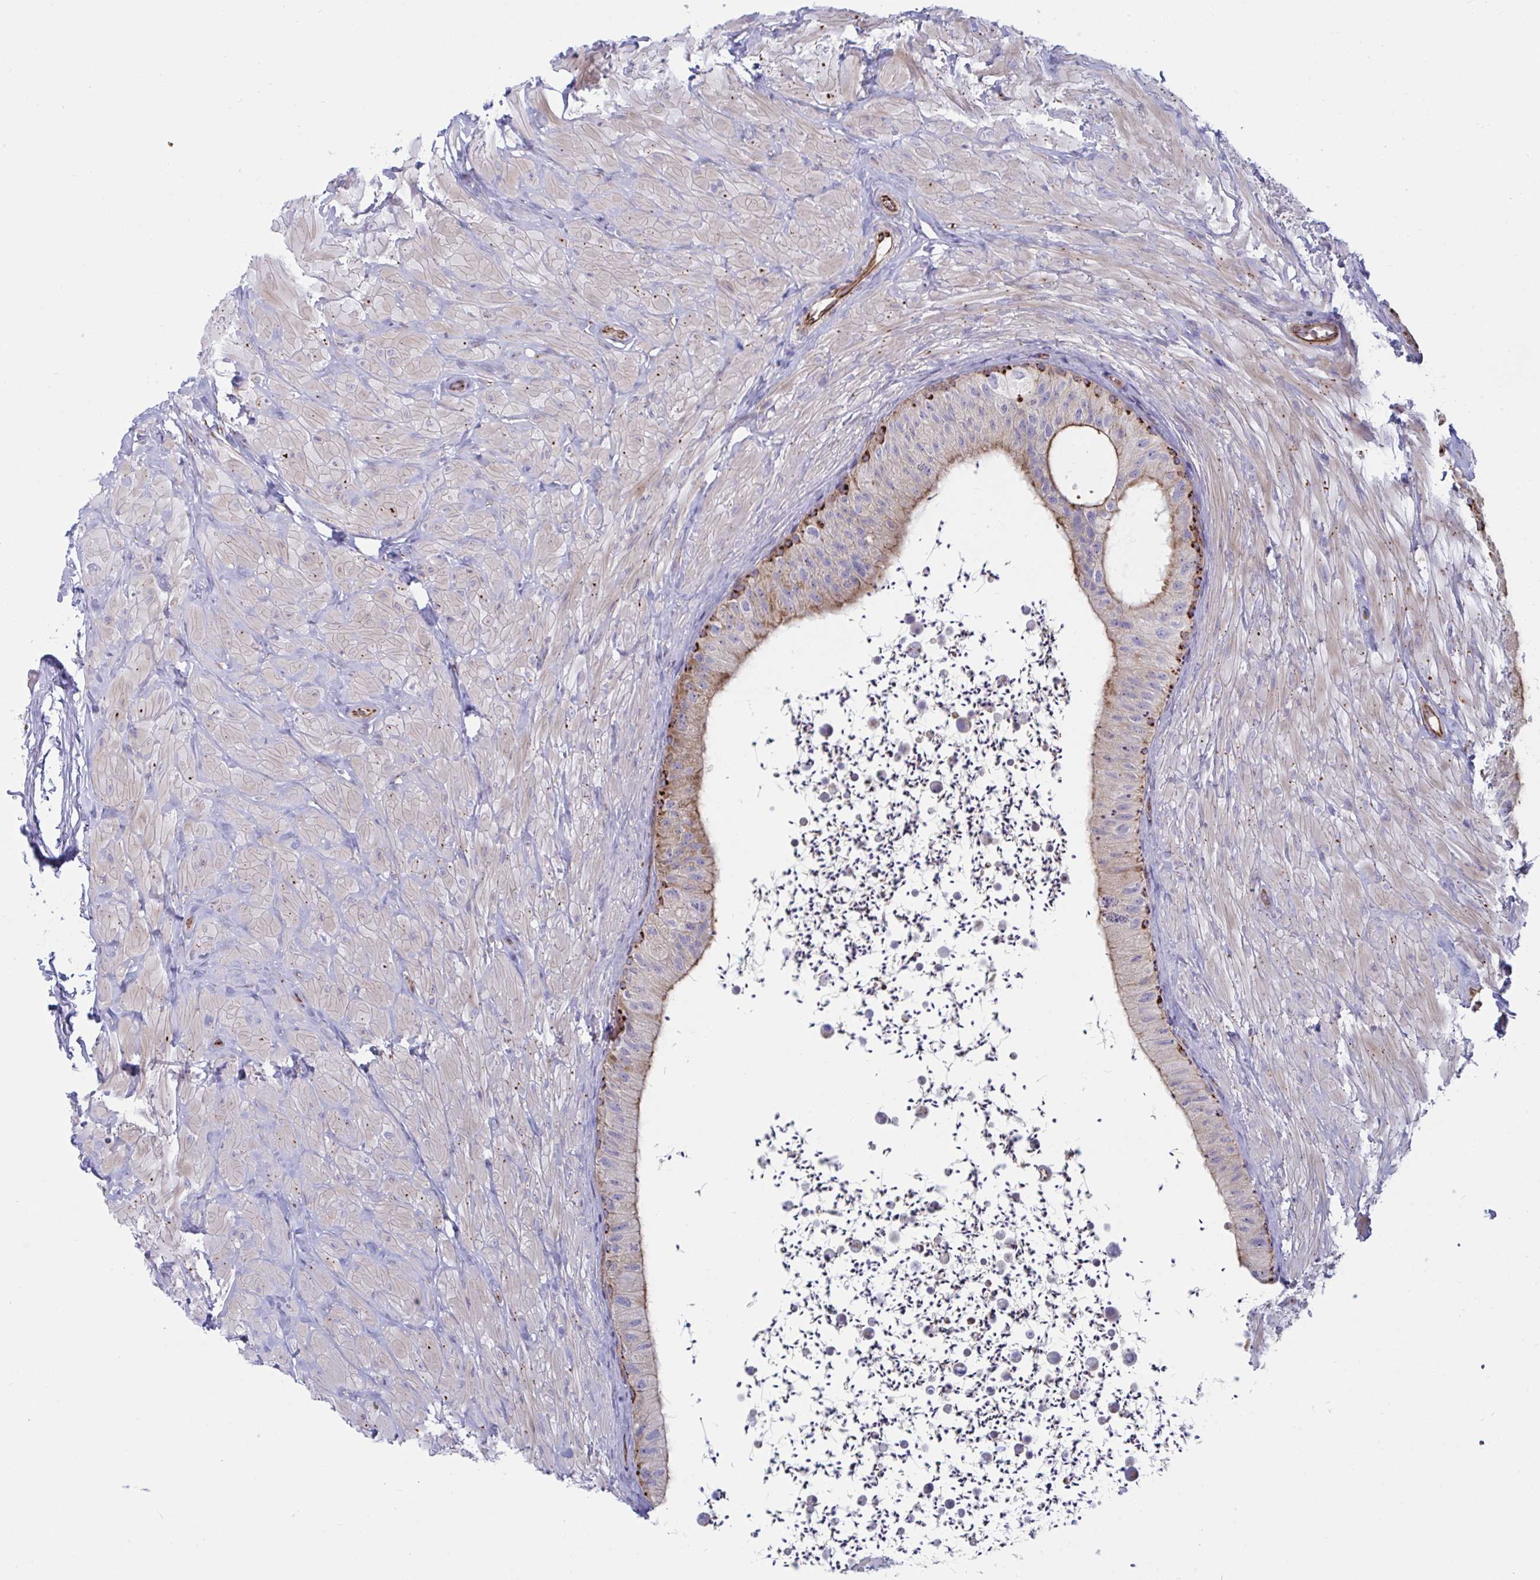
{"staining": {"intensity": "strong", "quantity": "25%-75%", "location": "cytoplasmic/membranous"}, "tissue": "epididymis", "cell_type": "Glandular cells", "image_type": "normal", "snomed": [{"axis": "morphology", "description": "Normal tissue, NOS"}, {"axis": "topography", "description": "Epididymis"}, {"axis": "topography", "description": "Peripheral nerve tissue"}], "caption": "Immunohistochemical staining of benign human epididymis reveals 25%-75% levels of strong cytoplasmic/membranous protein expression in approximately 25%-75% of glandular cells. Using DAB (3,3'-diaminobenzidine) (brown) and hematoxylin (blue) stains, captured at high magnification using brightfield microscopy.", "gene": "SLC9A6", "patient": {"sex": "male", "age": 32}}